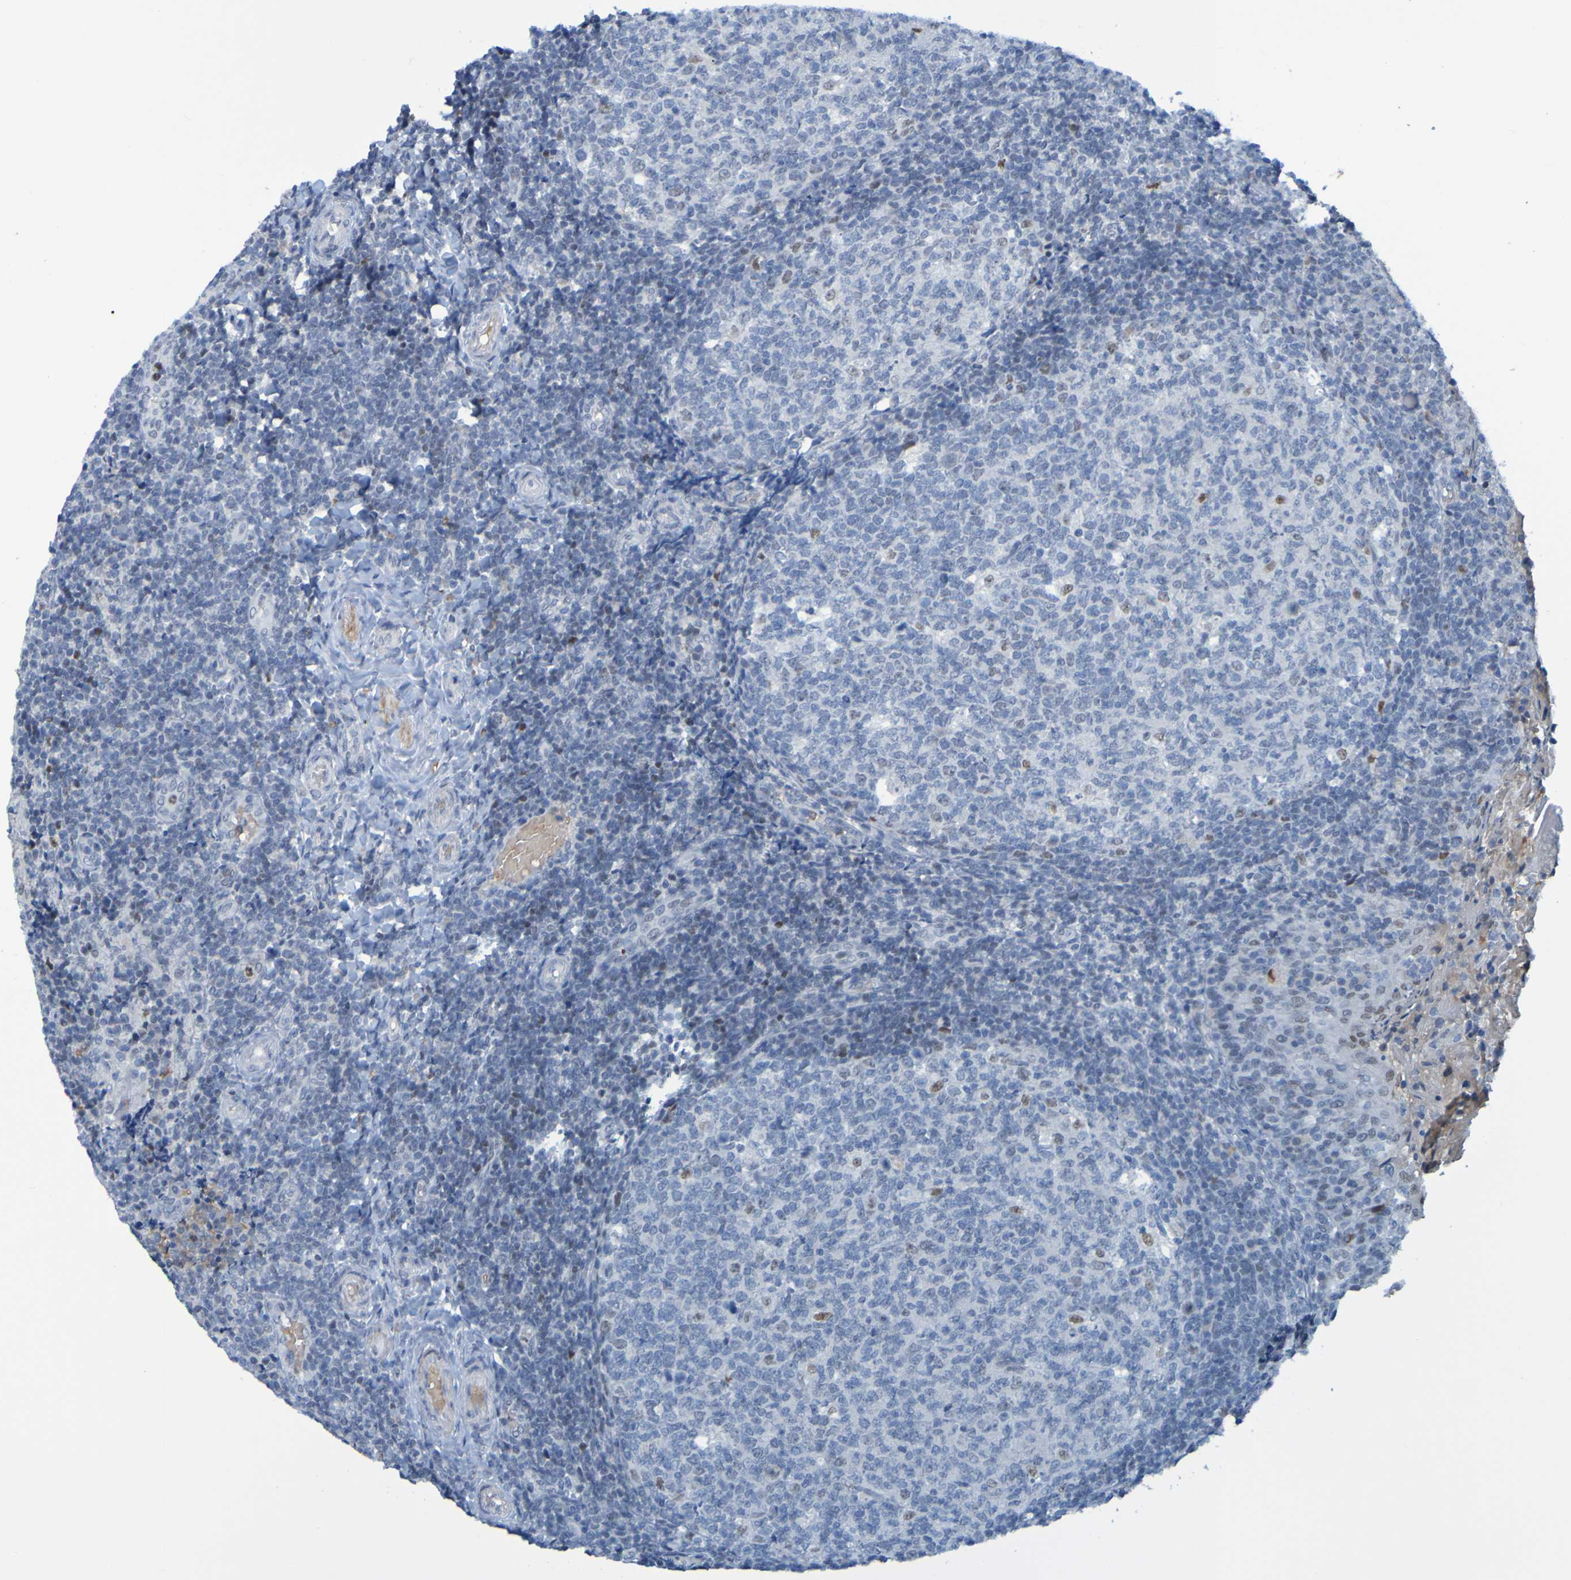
{"staining": {"intensity": "negative", "quantity": "none", "location": "none"}, "tissue": "tonsil", "cell_type": "Germinal center cells", "image_type": "normal", "snomed": [{"axis": "morphology", "description": "Normal tissue, NOS"}, {"axis": "topography", "description": "Tonsil"}], "caption": "DAB immunohistochemical staining of normal human tonsil demonstrates no significant staining in germinal center cells. (DAB immunohistochemistry (IHC), high magnification).", "gene": "USP36", "patient": {"sex": "female", "age": 19}}